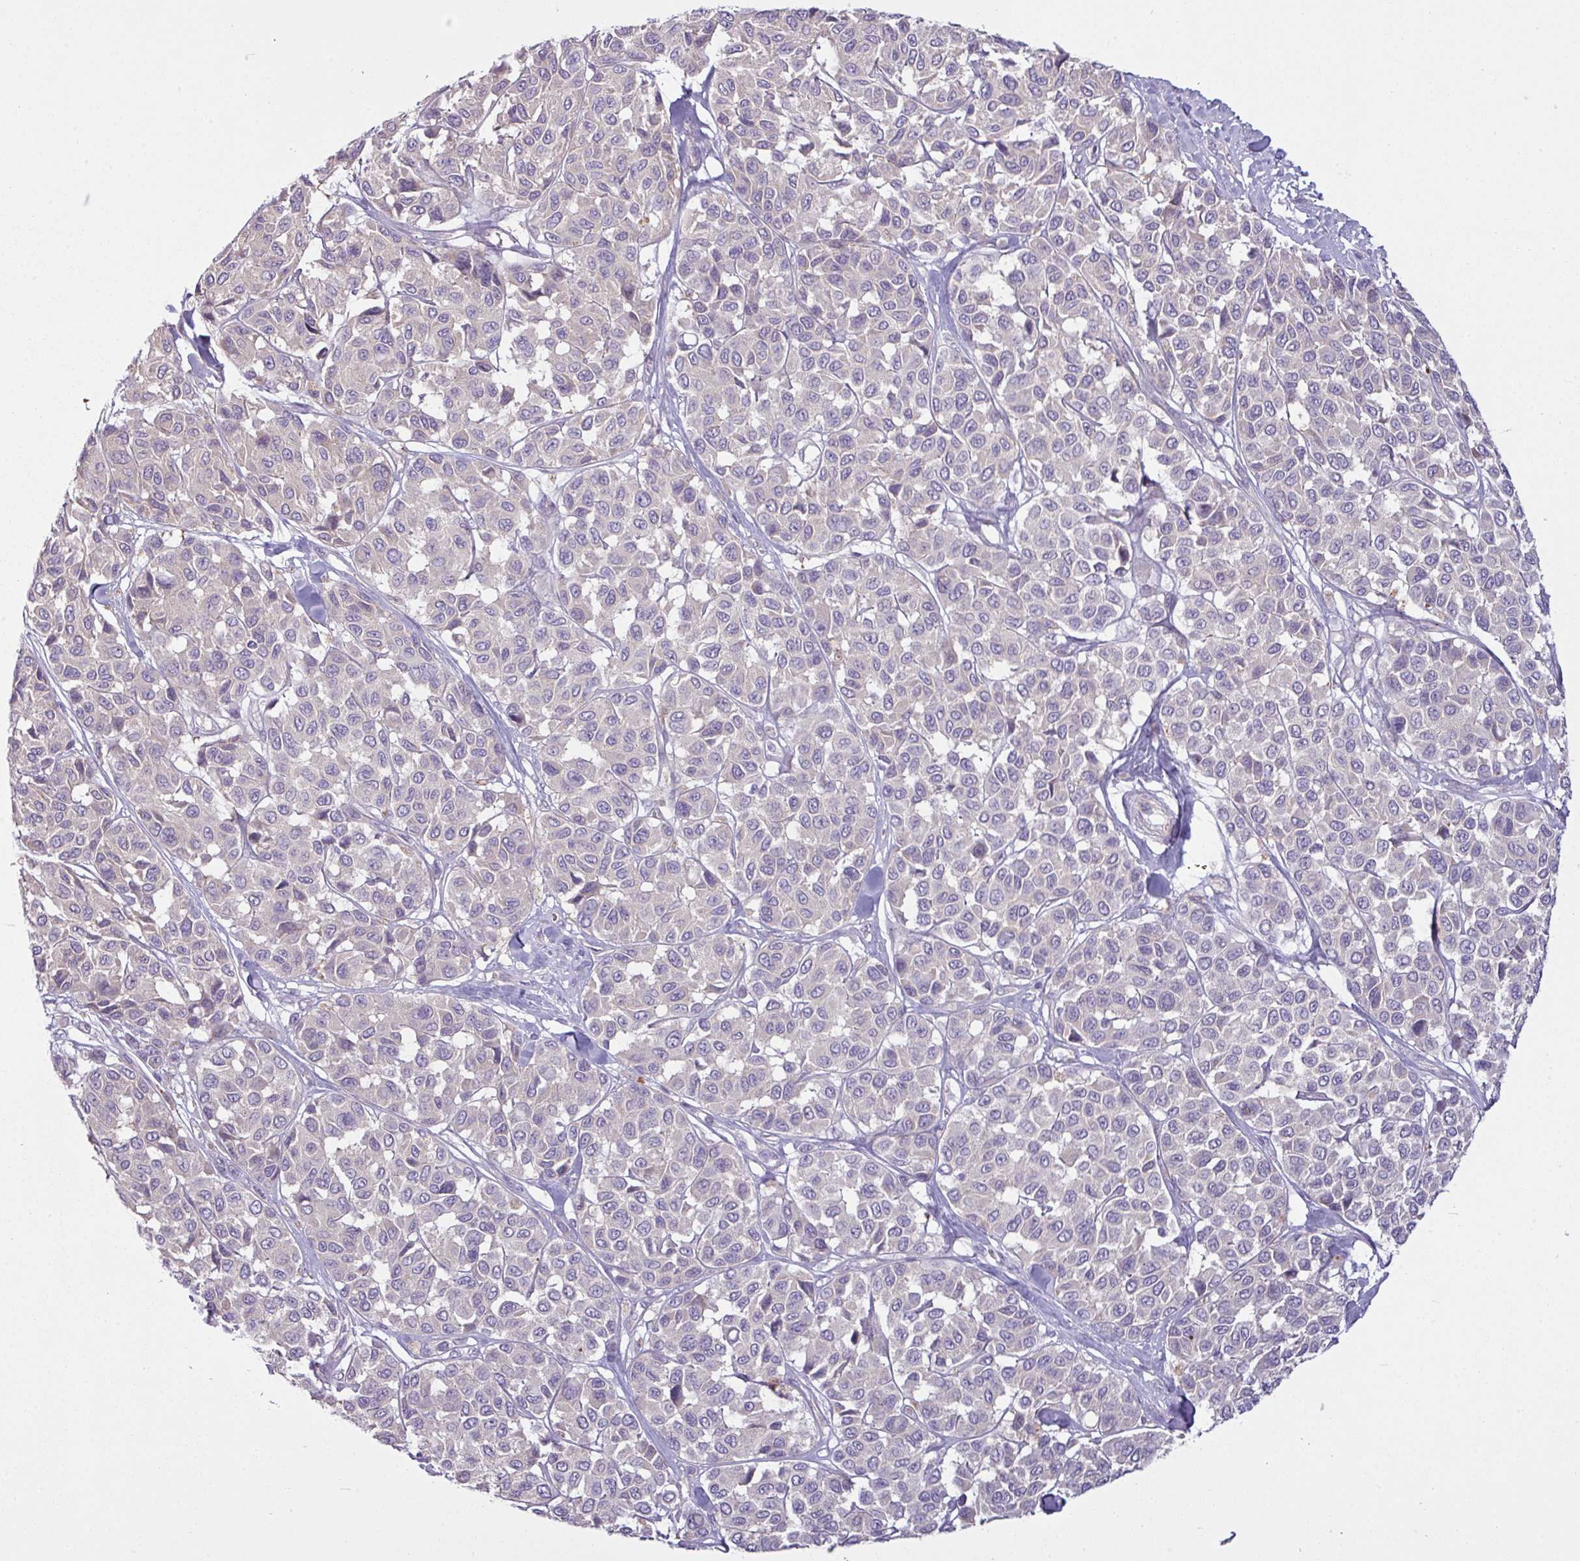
{"staining": {"intensity": "negative", "quantity": "none", "location": "none"}, "tissue": "melanoma", "cell_type": "Tumor cells", "image_type": "cancer", "snomed": [{"axis": "morphology", "description": "Malignant melanoma, NOS"}, {"axis": "topography", "description": "Skin"}], "caption": "Immunohistochemical staining of malignant melanoma shows no significant staining in tumor cells.", "gene": "CAMK2B", "patient": {"sex": "female", "age": 66}}